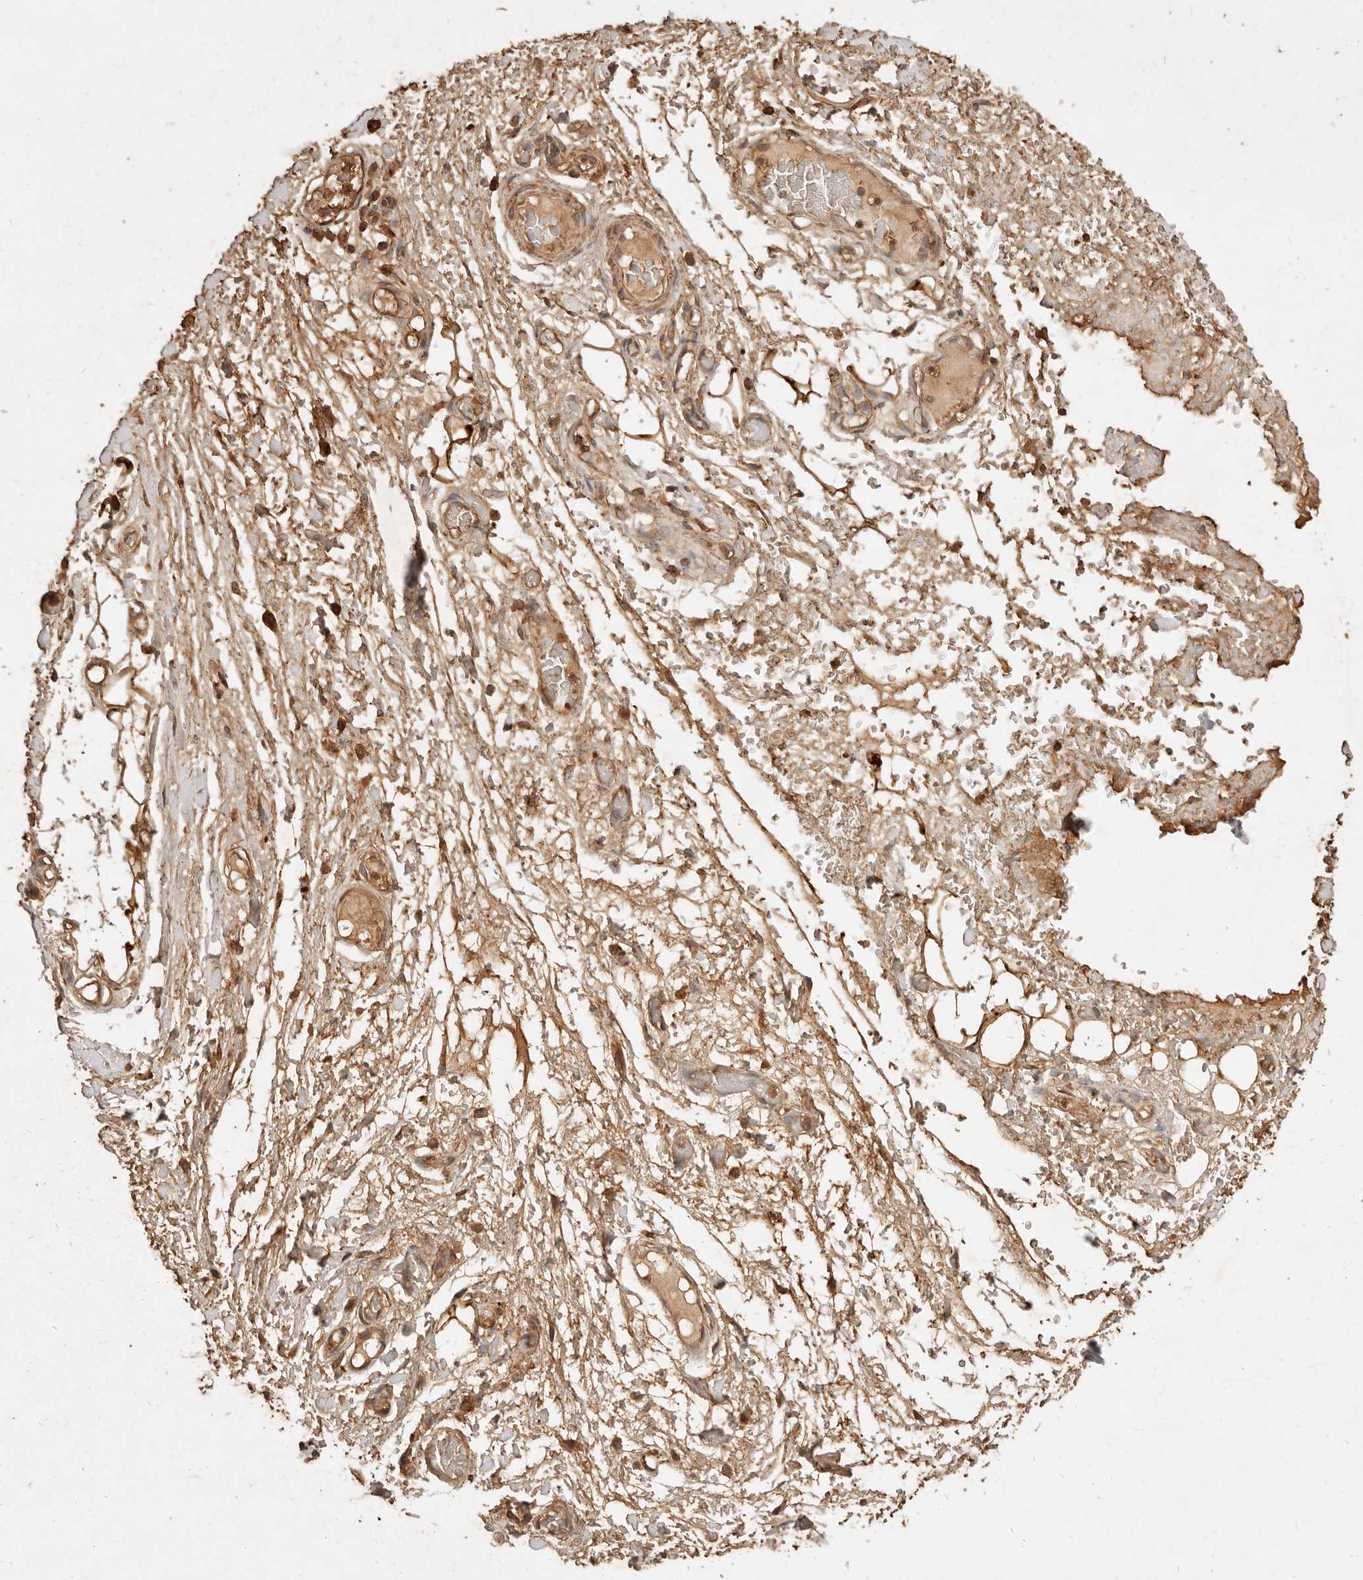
{"staining": {"intensity": "moderate", "quantity": ">75%", "location": "cytoplasmic/membranous"}, "tissue": "adipose tissue", "cell_type": "Adipocytes", "image_type": "normal", "snomed": [{"axis": "morphology", "description": "Normal tissue, NOS"}, {"axis": "morphology", "description": "Adenocarcinoma, NOS"}, {"axis": "topography", "description": "Esophagus"}], "caption": "Immunohistochemical staining of unremarkable human adipose tissue exhibits >75% levels of moderate cytoplasmic/membranous protein positivity in approximately >75% of adipocytes. Immunohistochemistry stains the protein of interest in brown and the nuclei are stained blue.", "gene": "FAM180B", "patient": {"sex": "male", "age": 62}}